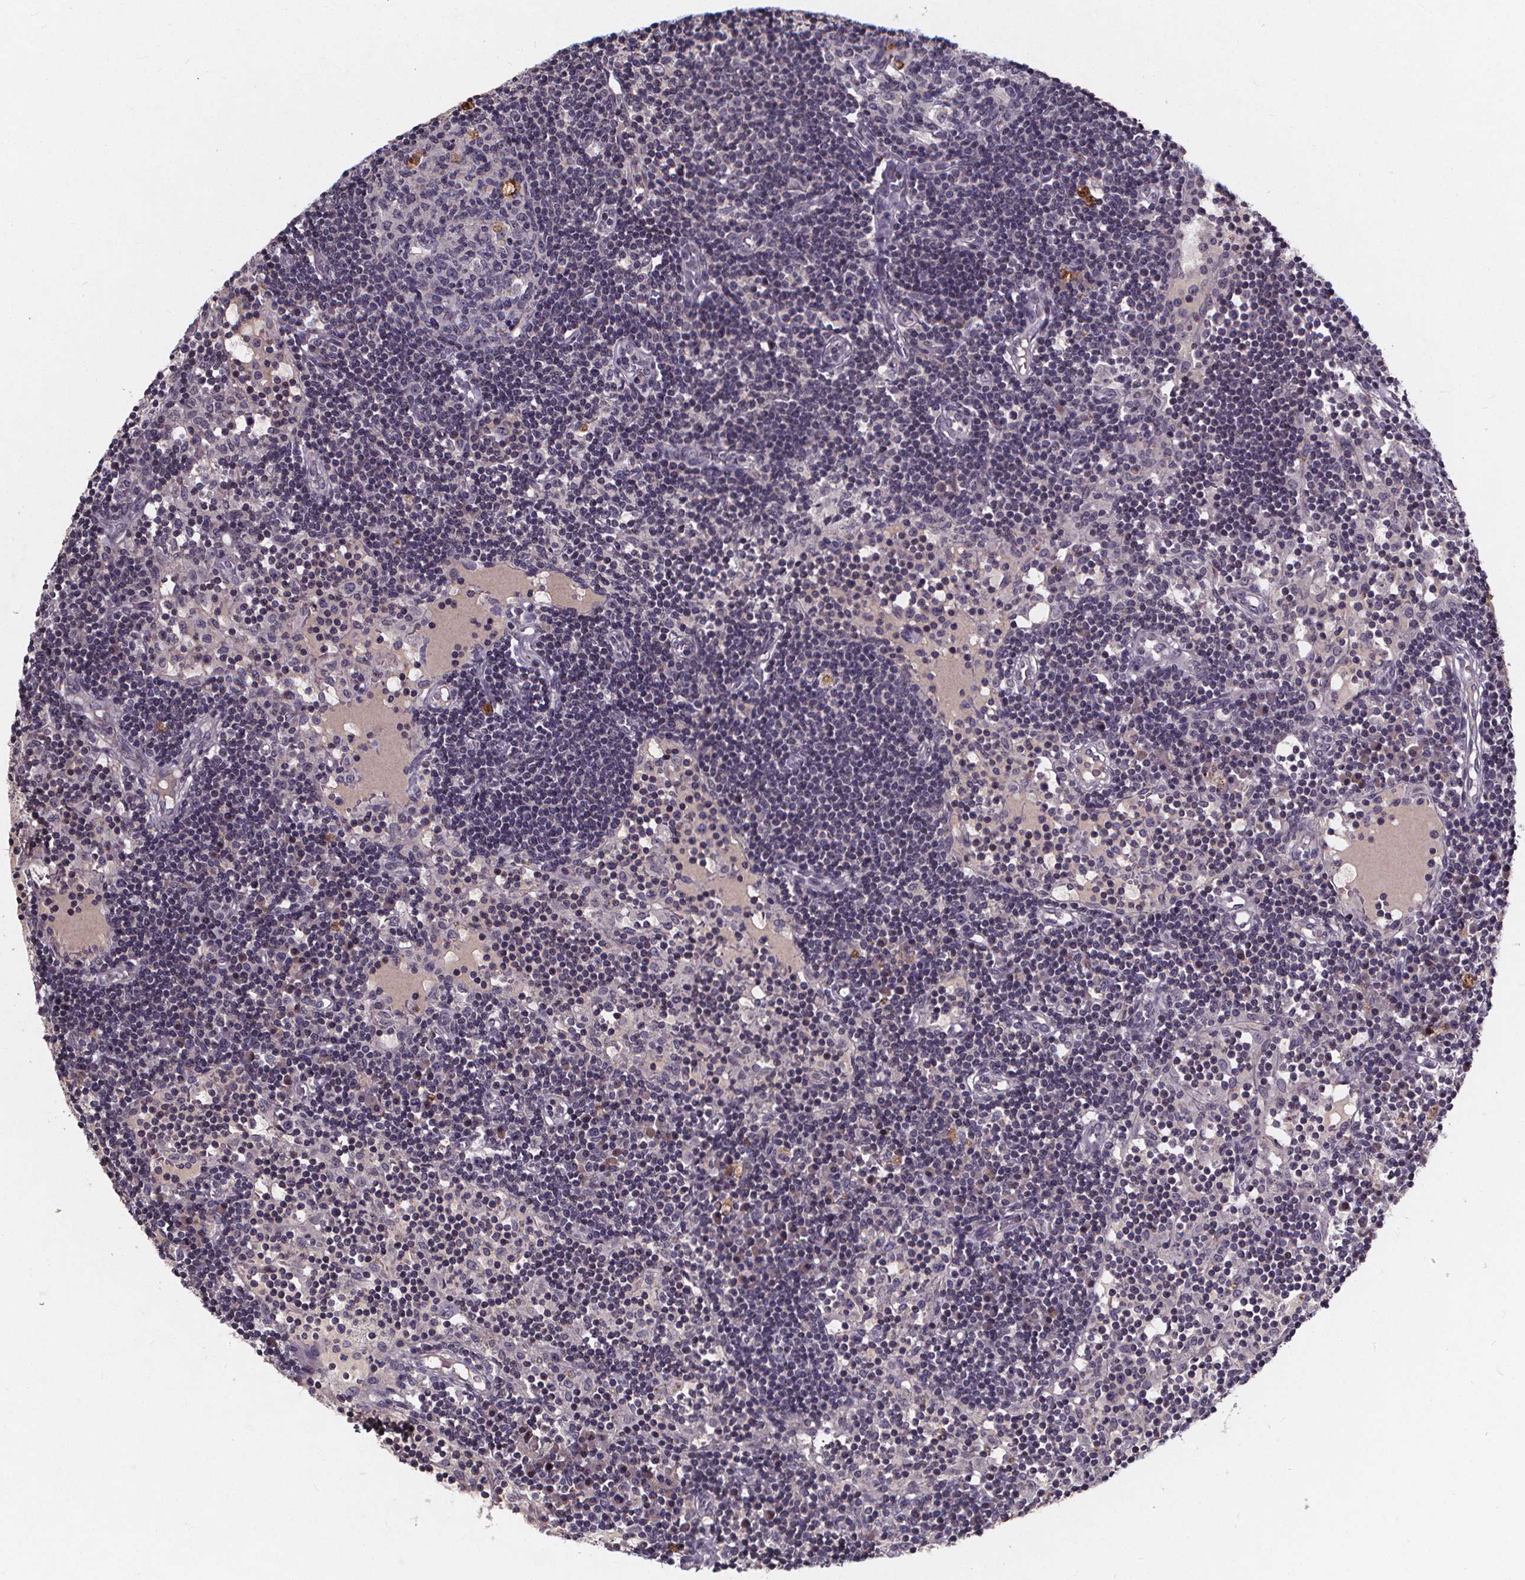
{"staining": {"intensity": "negative", "quantity": "none", "location": "none"}, "tissue": "lymph node", "cell_type": "Germinal center cells", "image_type": "normal", "snomed": [{"axis": "morphology", "description": "Normal tissue, NOS"}, {"axis": "topography", "description": "Lymph node"}], "caption": "This is an IHC photomicrograph of unremarkable human lymph node. There is no expression in germinal center cells.", "gene": "SPAG8", "patient": {"sex": "female", "age": 72}}